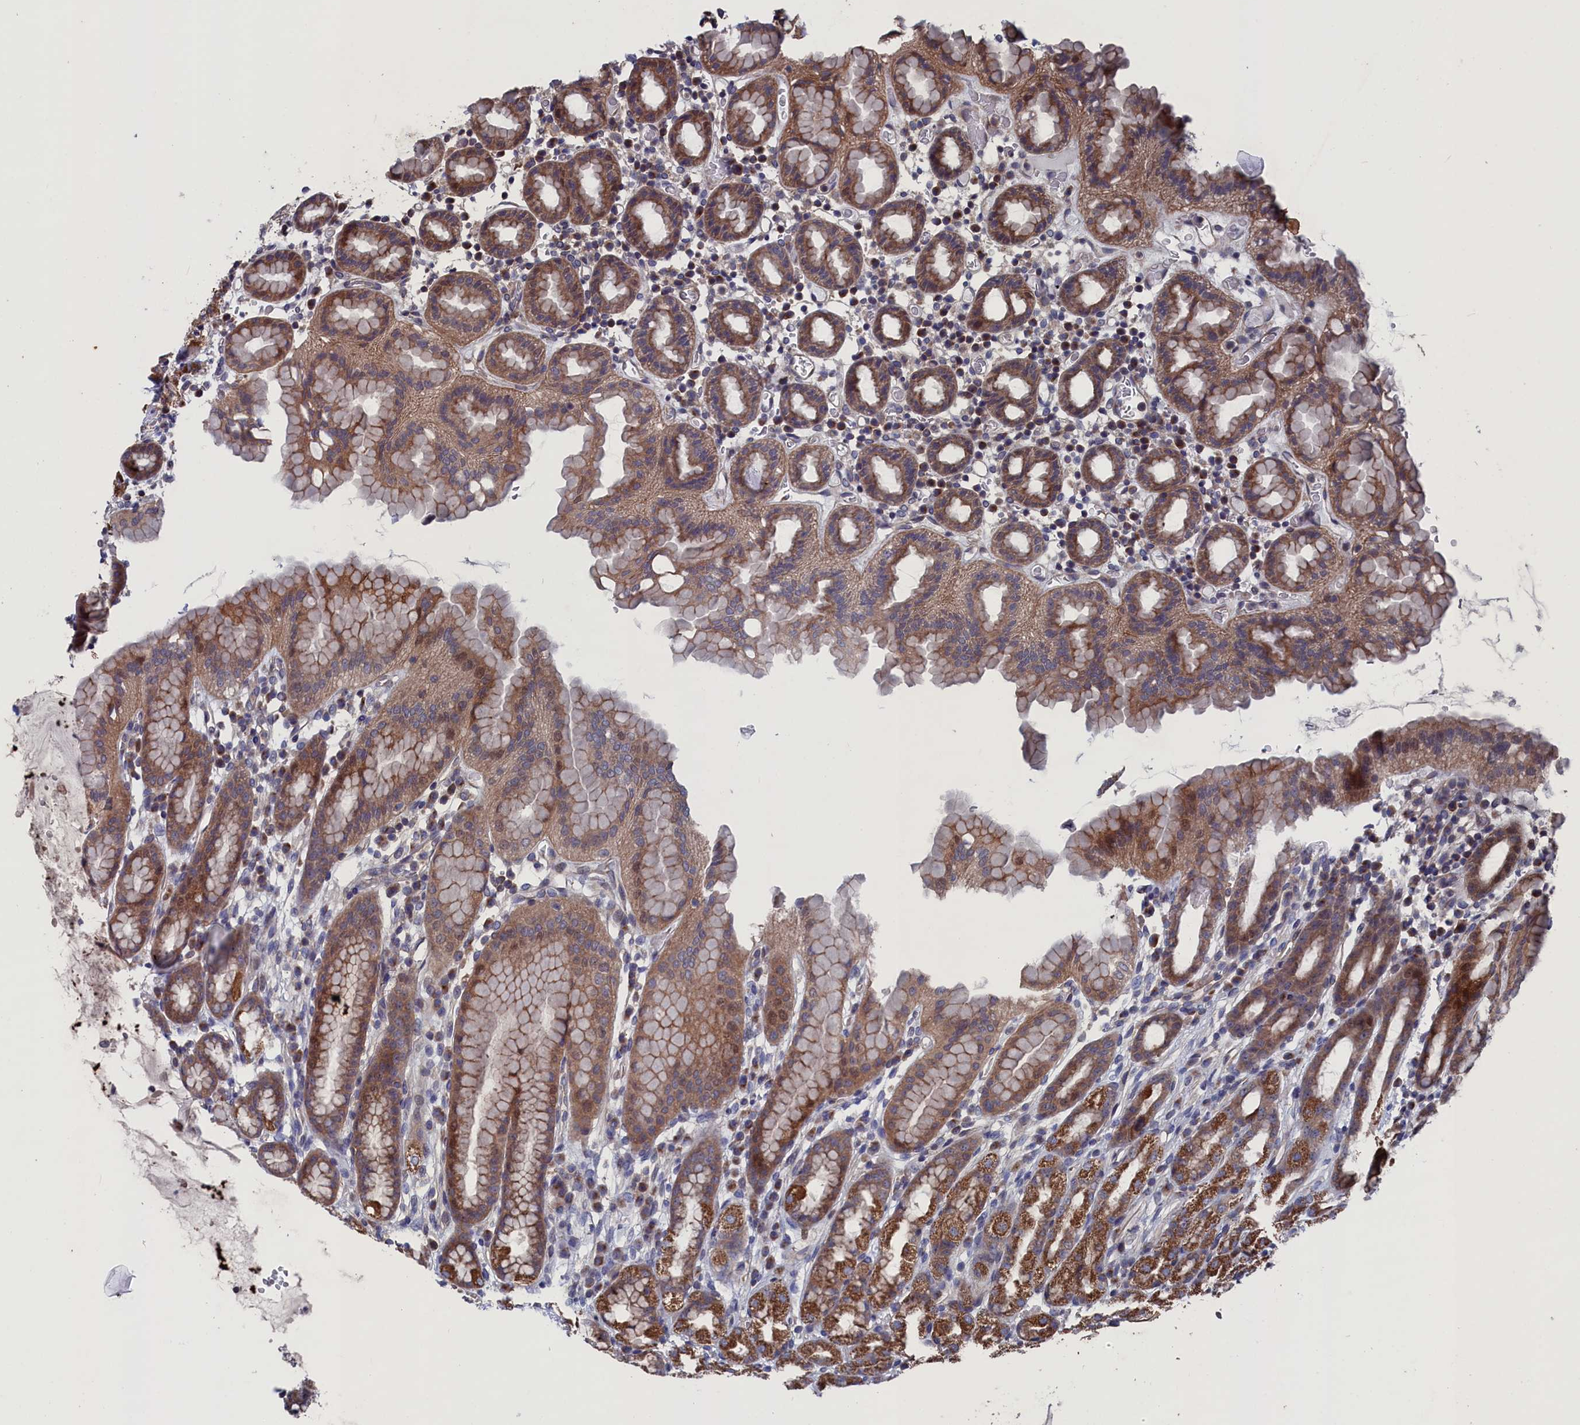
{"staining": {"intensity": "moderate", "quantity": ">75%", "location": "cytoplasmic/membranous"}, "tissue": "stomach", "cell_type": "Glandular cells", "image_type": "normal", "snomed": [{"axis": "morphology", "description": "Normal tissue, NOS"}, {"axis": "topography", "description": "Stomach, upper"}], "caption": "Glandular cells display moderate cytoplasmic/membranous positivity in about >75% of cells in normal stomach.", "gene": "SPATA13", "patient": {"sex": "male", "age": 47}}